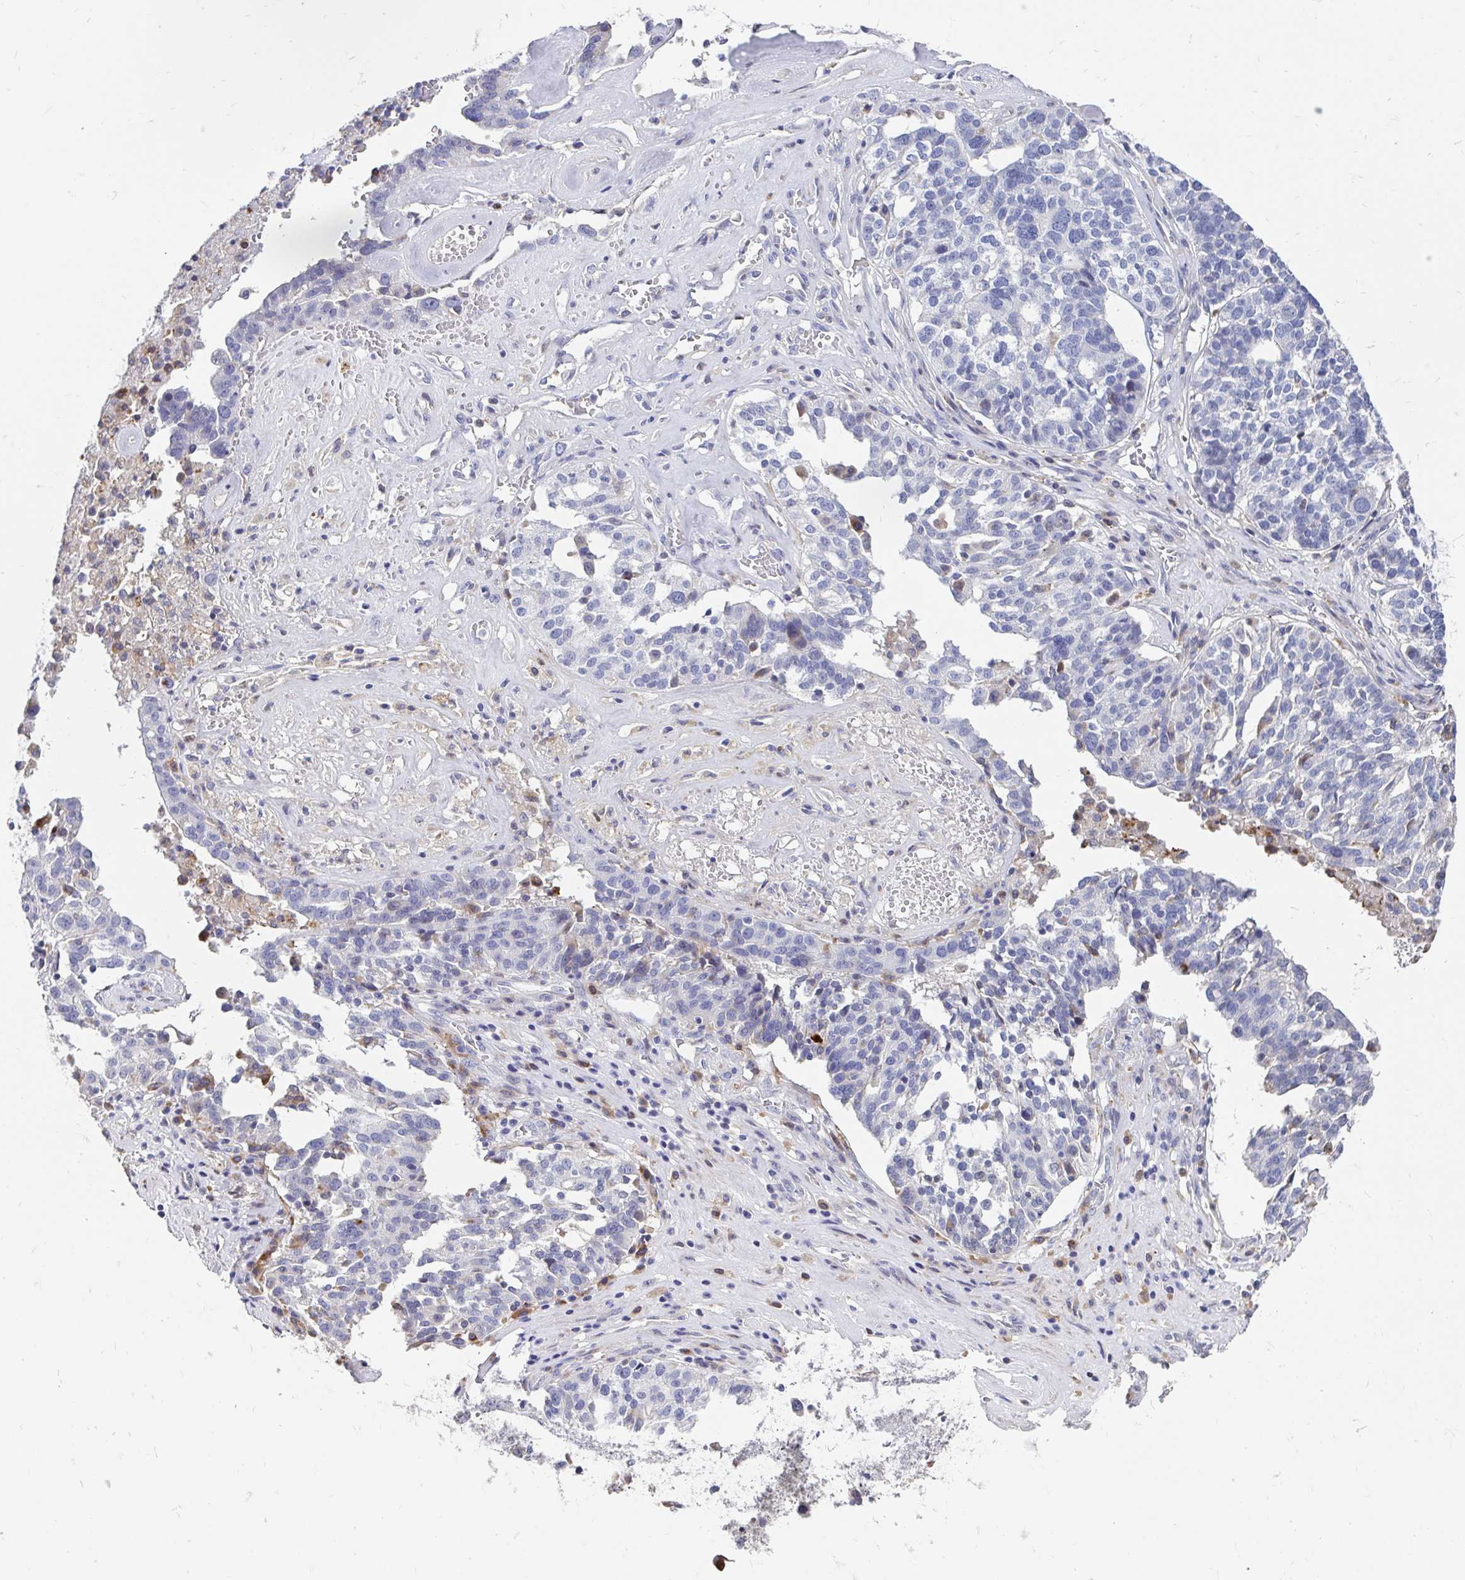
{"staining": {"intensity": "negative", "quantity": "none", "location": "none"}, "tissue": "ovarian cancer", "cell_type": "Tumor cells", "image_type": "cancer", "snomed": [{"axis": "morphology", "description": "Cystadenocarcinoma, serous, NOS"}, {"axis": "topography", "description": "Ovary"}], "caption": "The immunohistochemistry photomicrograph has no significant positivity in tumor cells of ovarian serous cystadenocarcinoma tissue.", "gene": "CDKL1", "patient": {"sex": "female", "age": 59}}